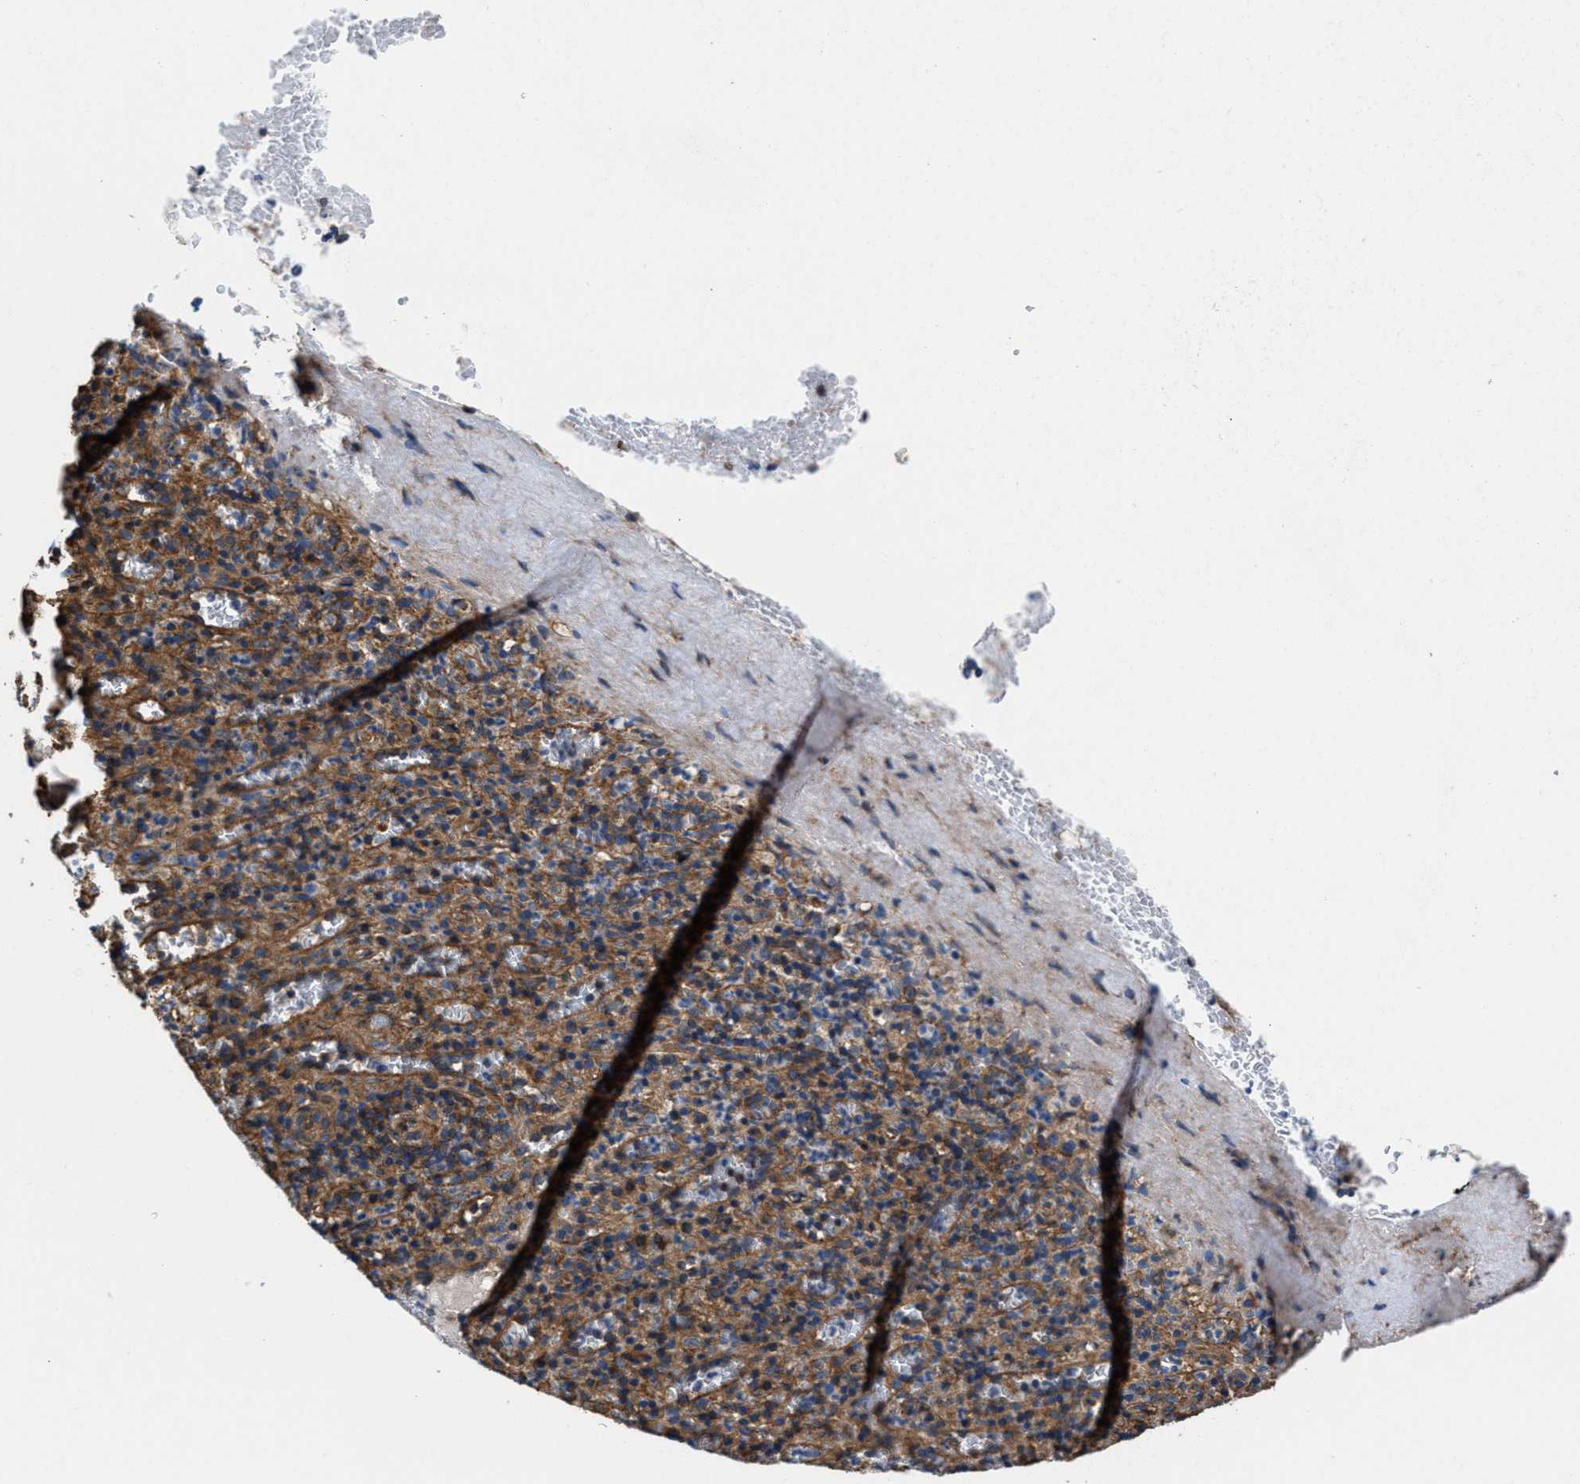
{"staining": {"intensity": "weak", "quantity": "25%-75%", "location": "cytoplasmic/membranous"}, "tissue": "spleen", "cell_type": "Cells in red pulp", "image_type": "normal", "snomed": [{"axis": "morphology", "description": "Normal tissue, NOS"}, {"axis": "topography", "description": "Spleen"}], "caption": "This is a histology image of immunohistochemistry staining of unremarkable spleen, which shows weak positivity in the cytoplasmic/membranous of cells in red pulp.", "gene": "PPP1R9B", "patient": {"sex": "female", "age": 74}}